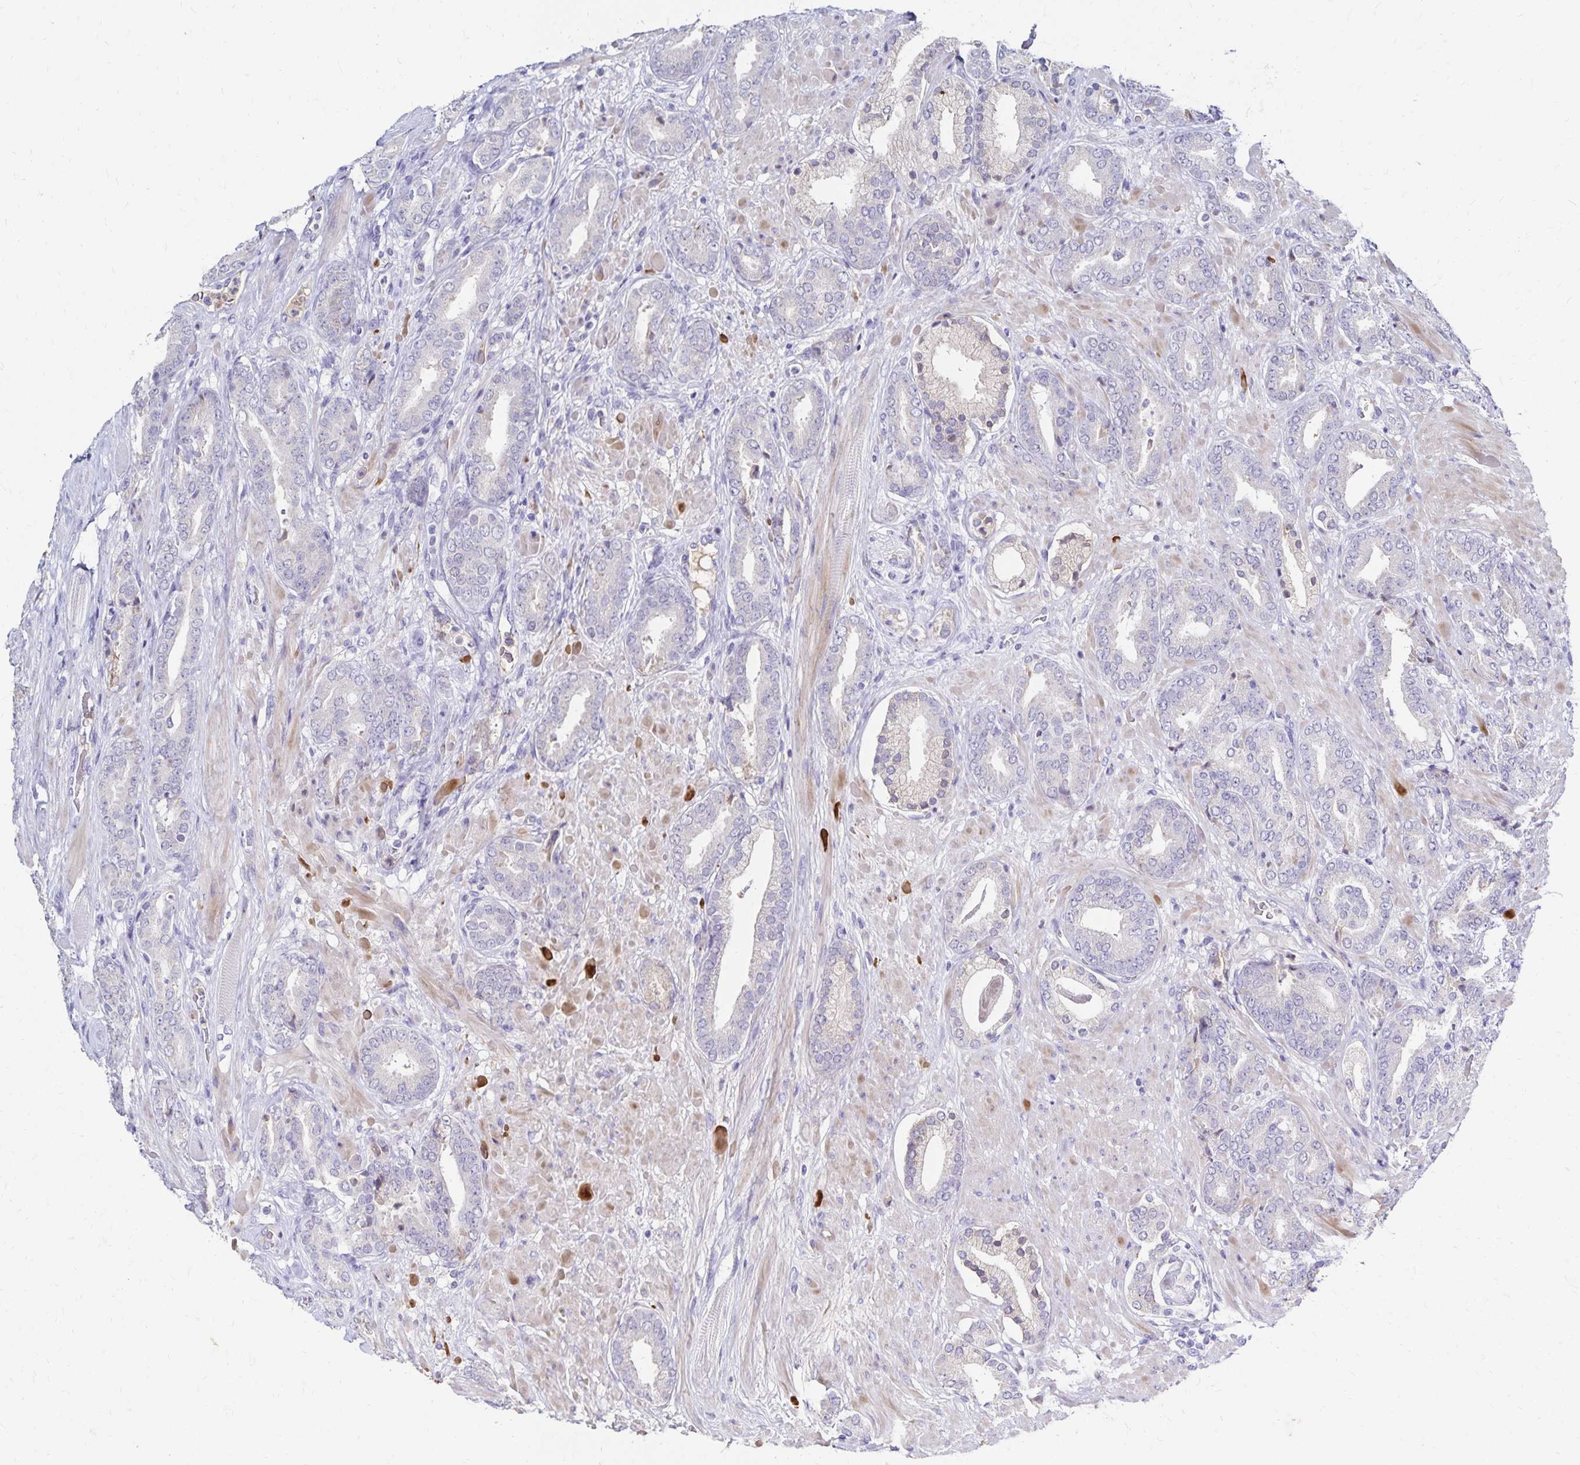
{"staining": {"intensity": "negative", "quantity": "none", "location": "none"}, "tissue": "prostate cancer", "cell_type": "Tumor cells", "image_type": "cancer", "snomed": [{"axis": "morphology", "description": "Adenocarcinoma, High grade"}, {"axis": "topography", "description": "Prostate"}], "caption": "DAB immunohistochemical staining of prostate high-grade adenocarcinoma displays no significant expression in tumor cells.", "gene": "PAX5", "patient": {"sex": "male", "age": 56}}